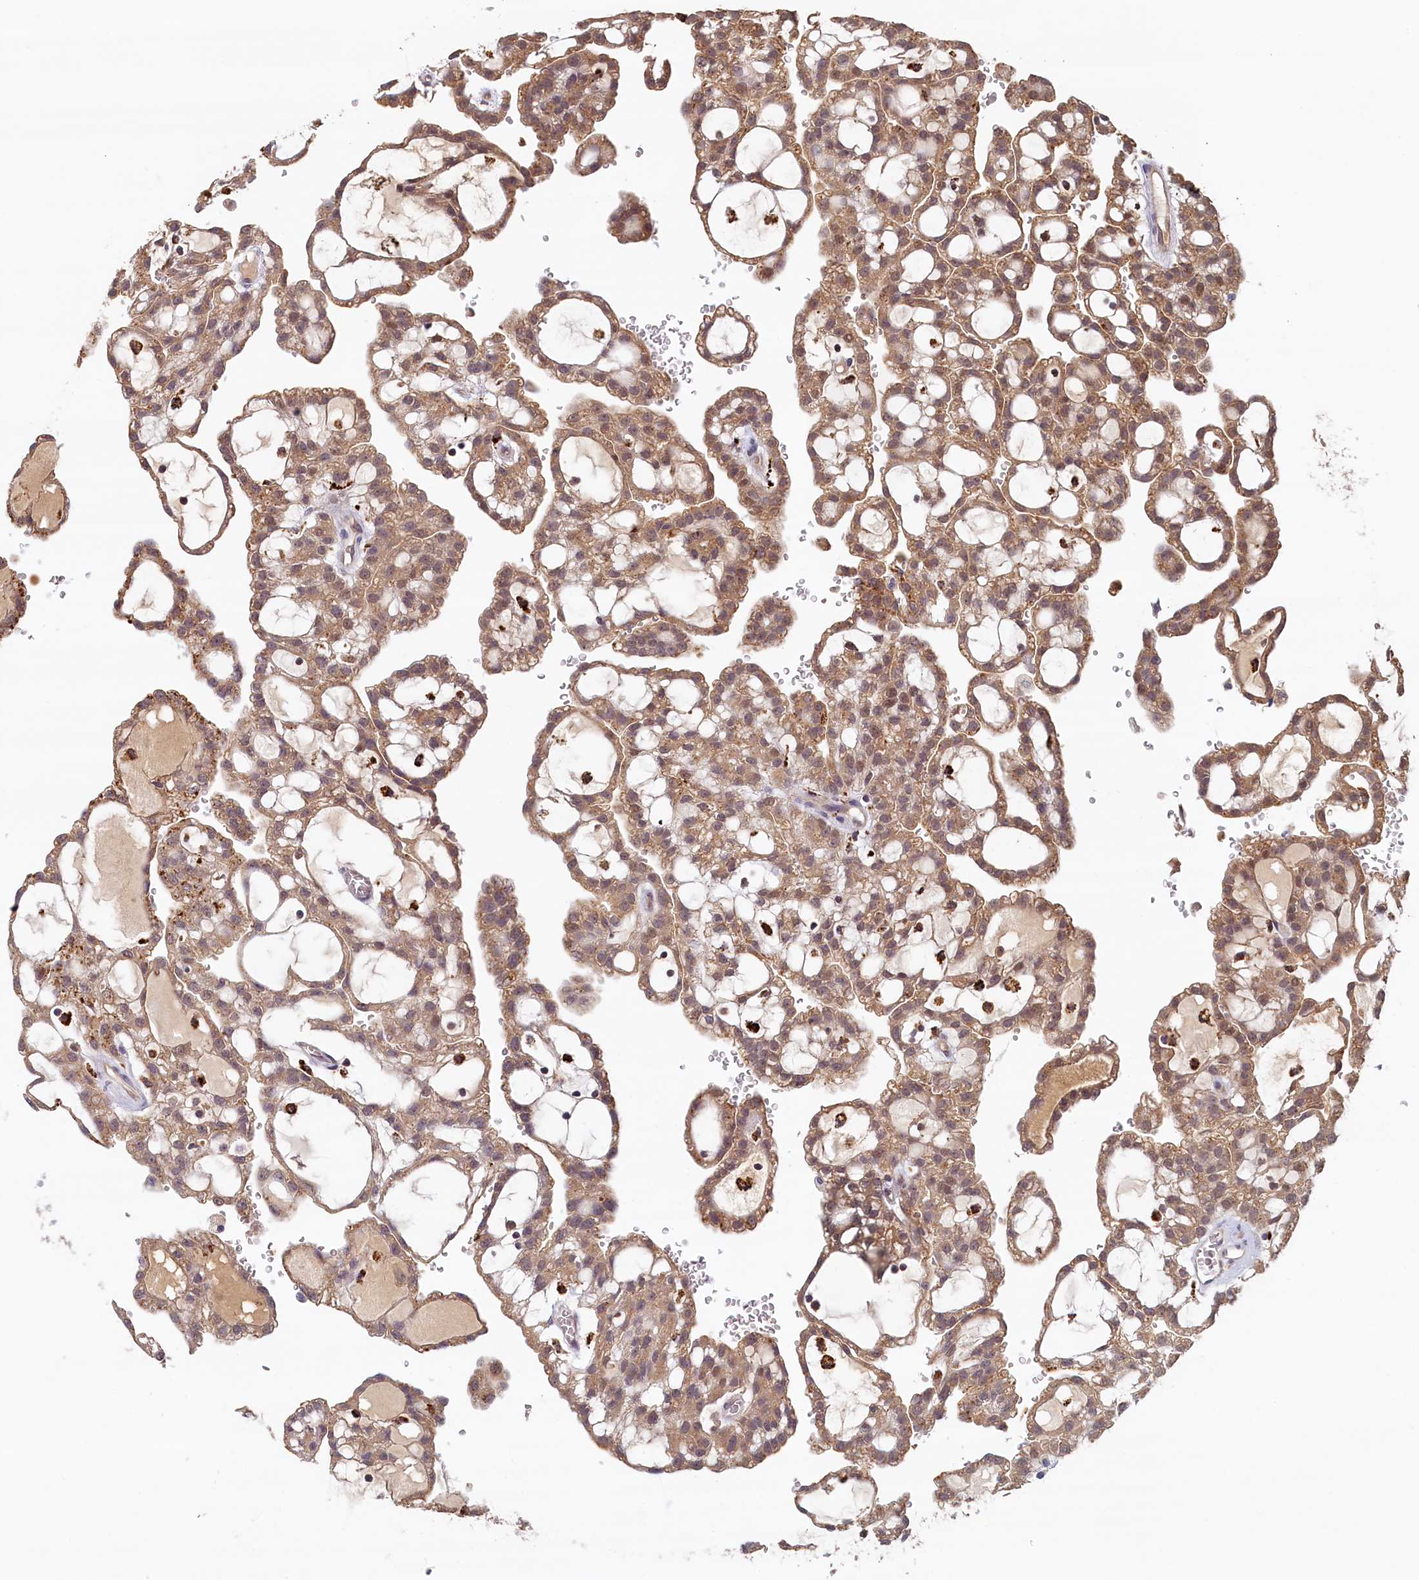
{"staining": {"intensity": "moderate", "quantity": ">75%", "location": "cytoplasmic/membranous"}, "tissue": "renal cancer", "cell_type": "Tumor cells", "image_type": "cancer", "snomed": [{"axis": "morphology", "description": "Adenocarcinoma, NOS"}, {"axis": "topography", "description": "Kidney"}], "caption": "A high-resolution micrograph shows immunohistochemistry staining of adenocarcinoma (renal), which exhibits moderate cytoplasmic/membranous expression in about >75% of tumor cells. The staining is performed using DAB (3,3'-diaminobenzidine) brown chromogen to label protein expression. The nuclei are counter-stained blue using hematoxylin.", "gene": "NUBP2", "patient": {"sex": "male", "age": 63}}